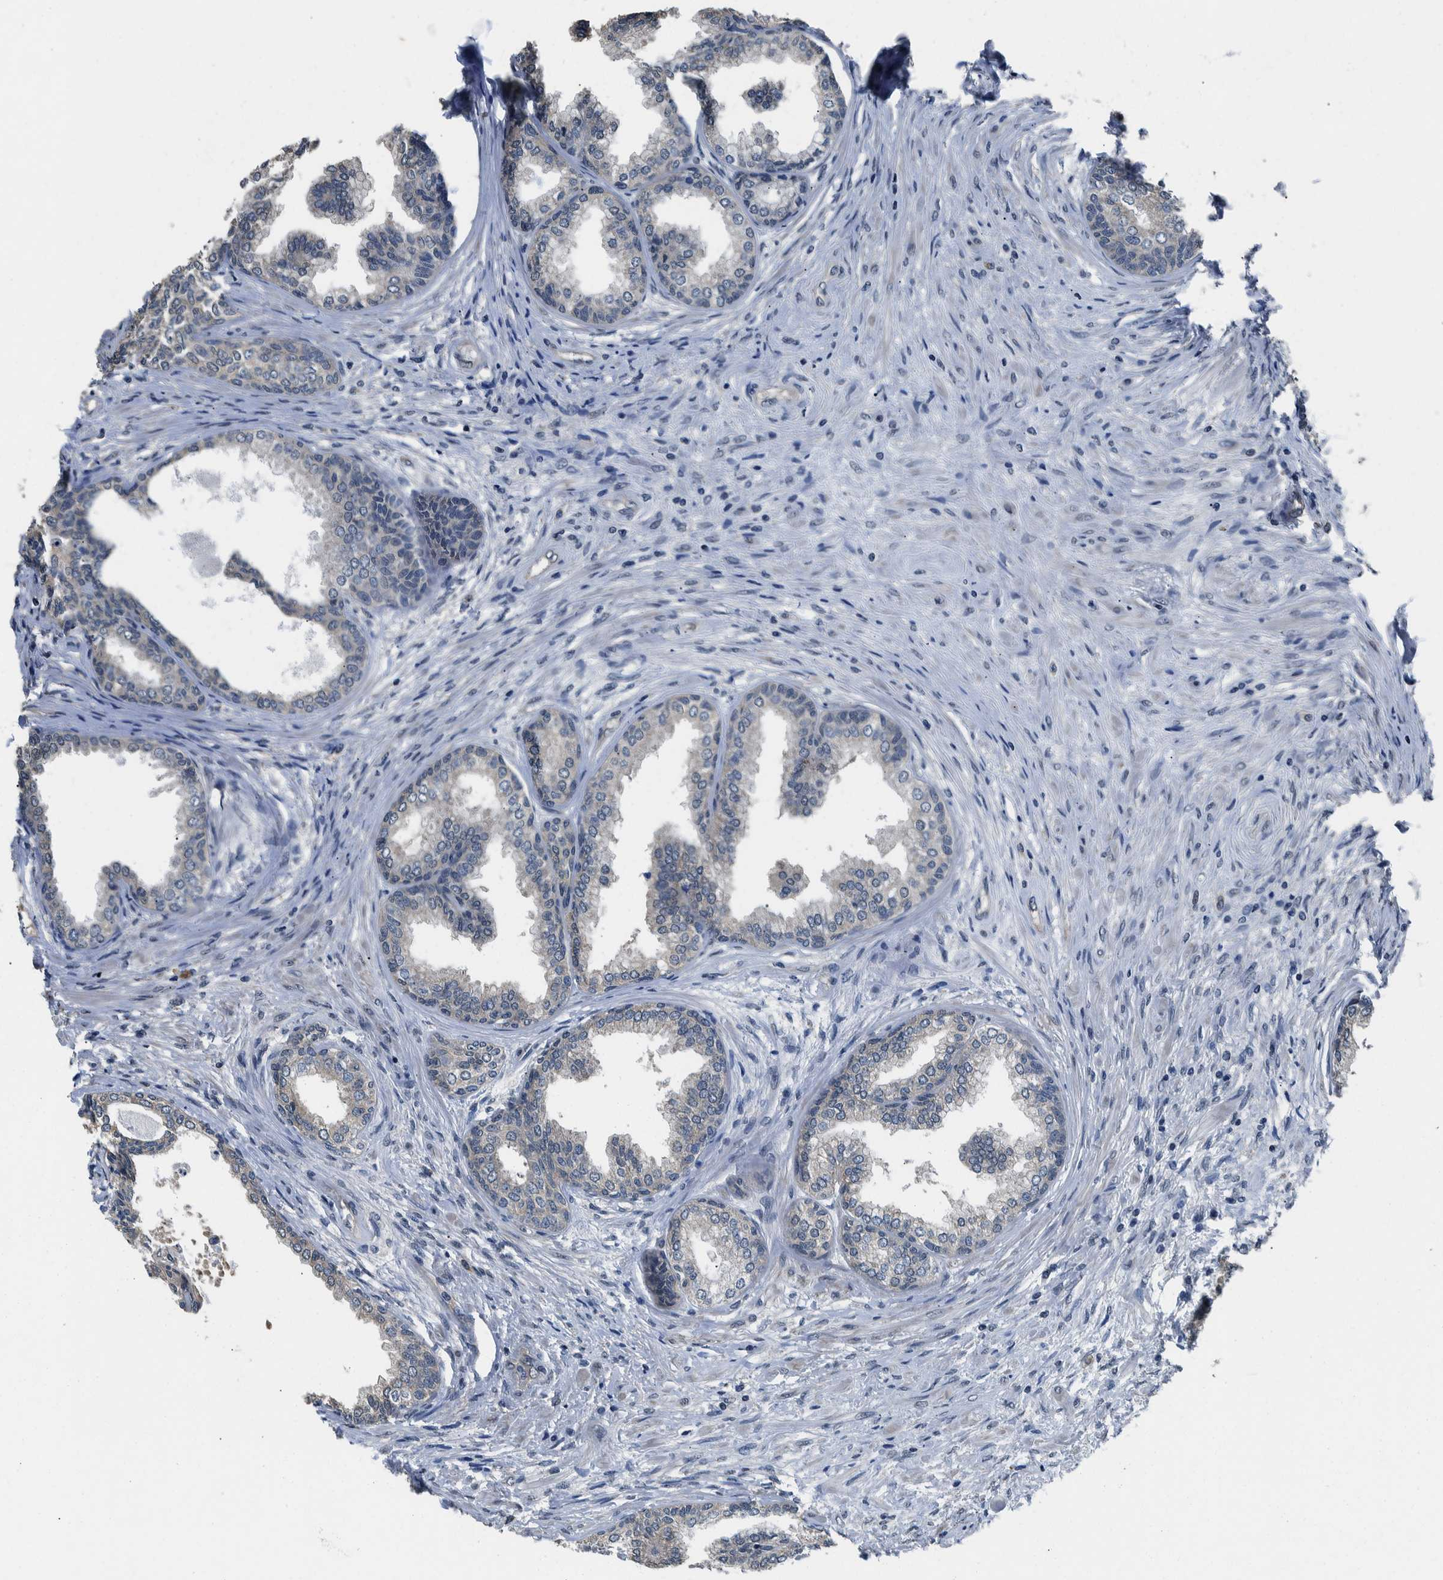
{"staining": {"intensity": "weak", "quantity": "<25%", "location": "cytoplasmic/membranous"}, "tissue": "prostate", "cell_type": "Glandular cells", "image_type": "normal", "snomed": [{"axis": "morphology", "description": "Normal tissue, NOS"}, {"axis": "topography", "description": "Prostate"}], "caption": "Immunohistochemistry (IHC) image of benign prostate: human prostate stained with DAB reveals no significant protein staining in glandular cells.", "gene": "NIBAN2", "patient": {"sex": "male", "age": 76}}